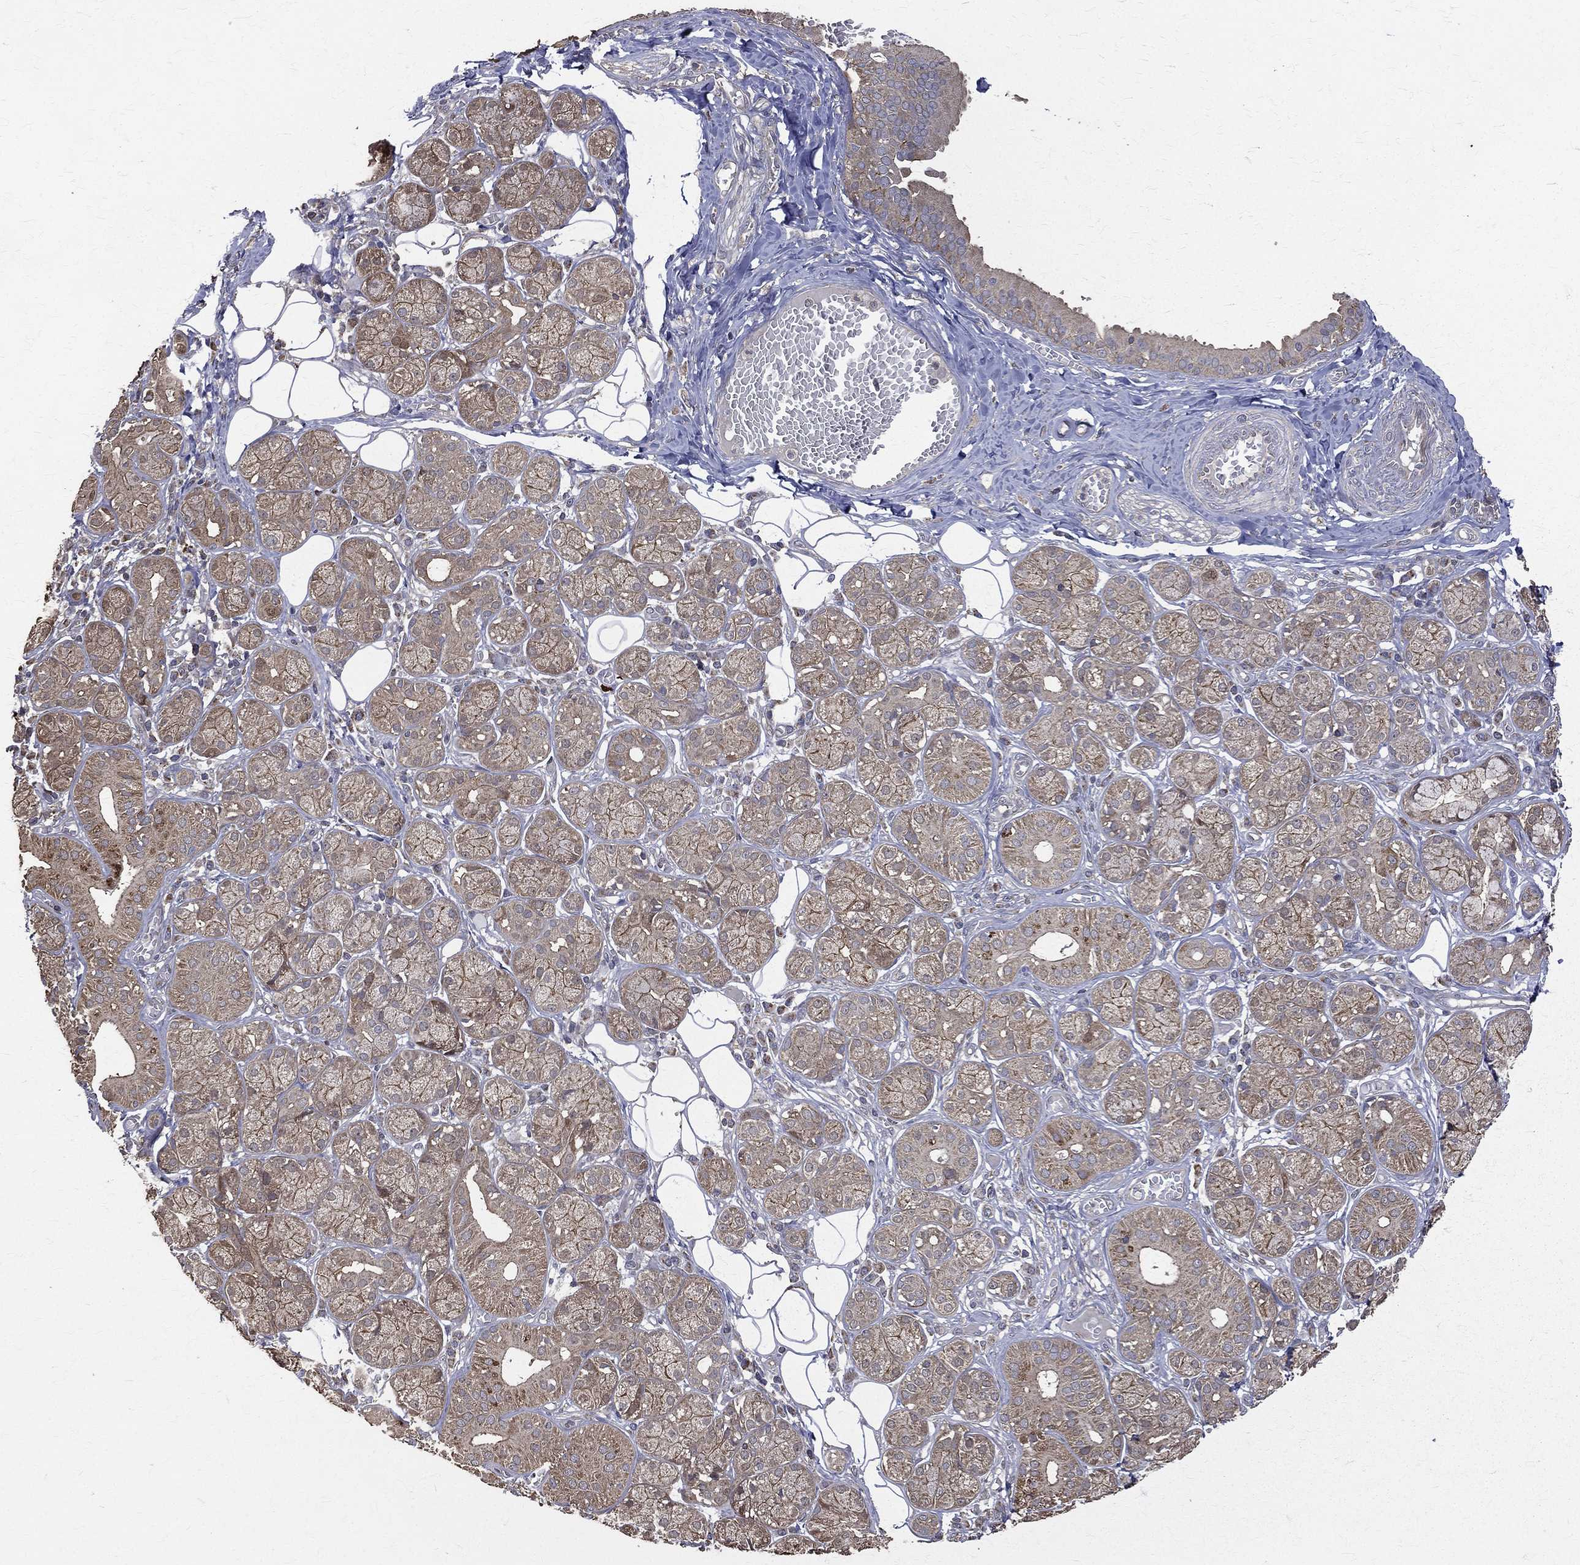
{"staining": {"intensity": "weak", "quantity": ">75%", "location": "cytoplasmic/membranous"}, "tissue": "salivary gland", "cell_type": "Glandular cells", "image_type": "normal", "snomed": [{"axis": "morphology", "description": "Normal tissue, NOS"}, {"axis": "topography", "description": "Salivary gland"}], "caption": "The histopathology image reveals a brown stain indicating the presence of a protein in the cytoplasmic/membranous of glandular cells in salivary gland.", "gene": "RPGR", "patient": {"sex": "male", "age": 71}}